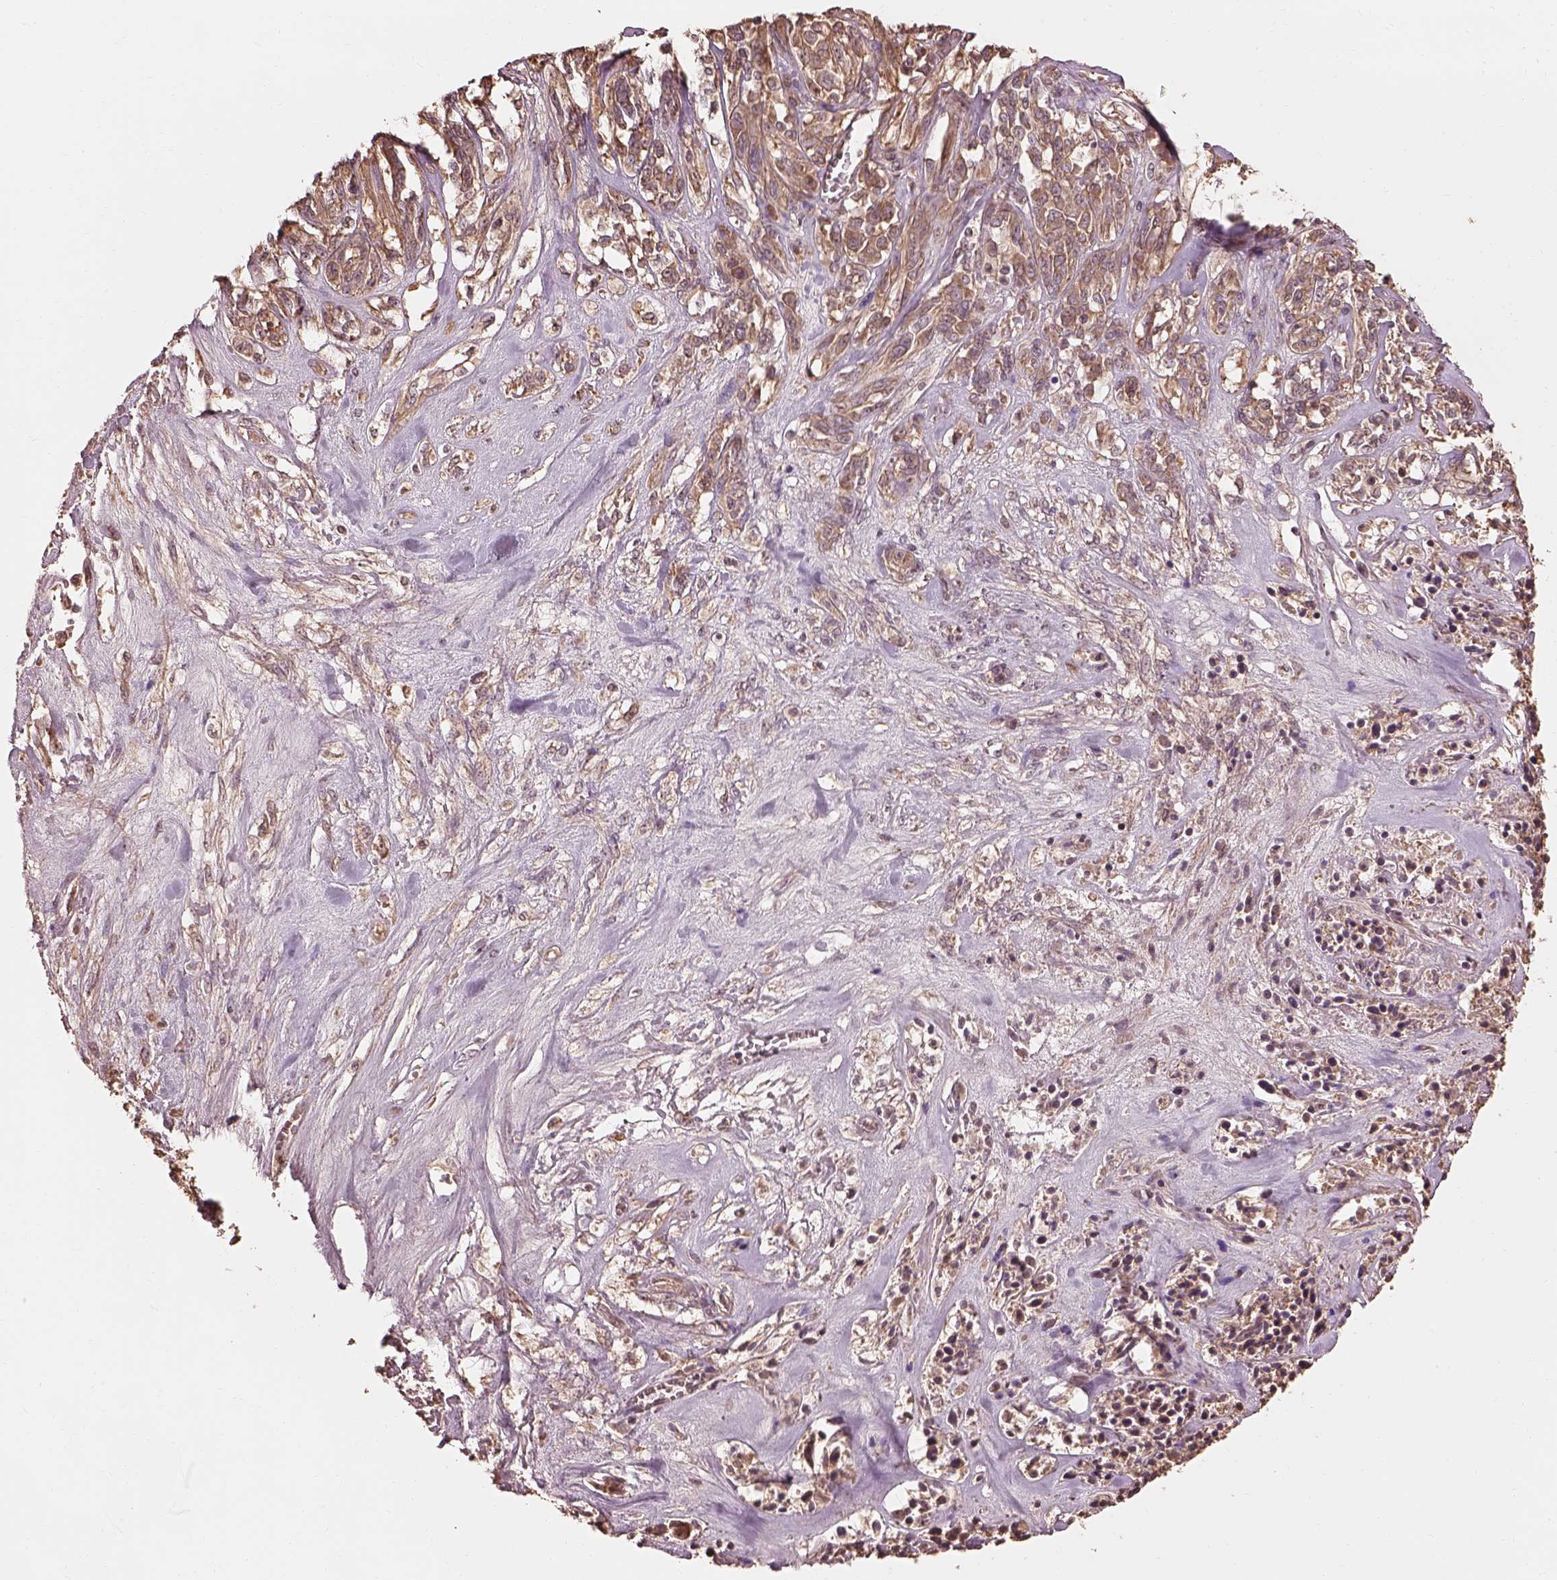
{"staining": {"intensity": "moderate", "quantity": ">75%", "location": "cytoplasmic/membranous"}, "tissue": "melanoma", "cell_type": "Tumor cells", "image_type": "cancer", "snomed": [{"axis": "morphology", "description": "Malignant melanoma, NOS"}, {"axis": "topography", "description": "Skin"}], "caption": "Moderate cytoplasmic/membranous protein staining is identified in about >75% of tumor cells in melanoma. (brown staining indicates protein expression, while blue staining denotes nuclei).", "gene": "METTL4", "patient": {"sex": "female", "age": 91}}